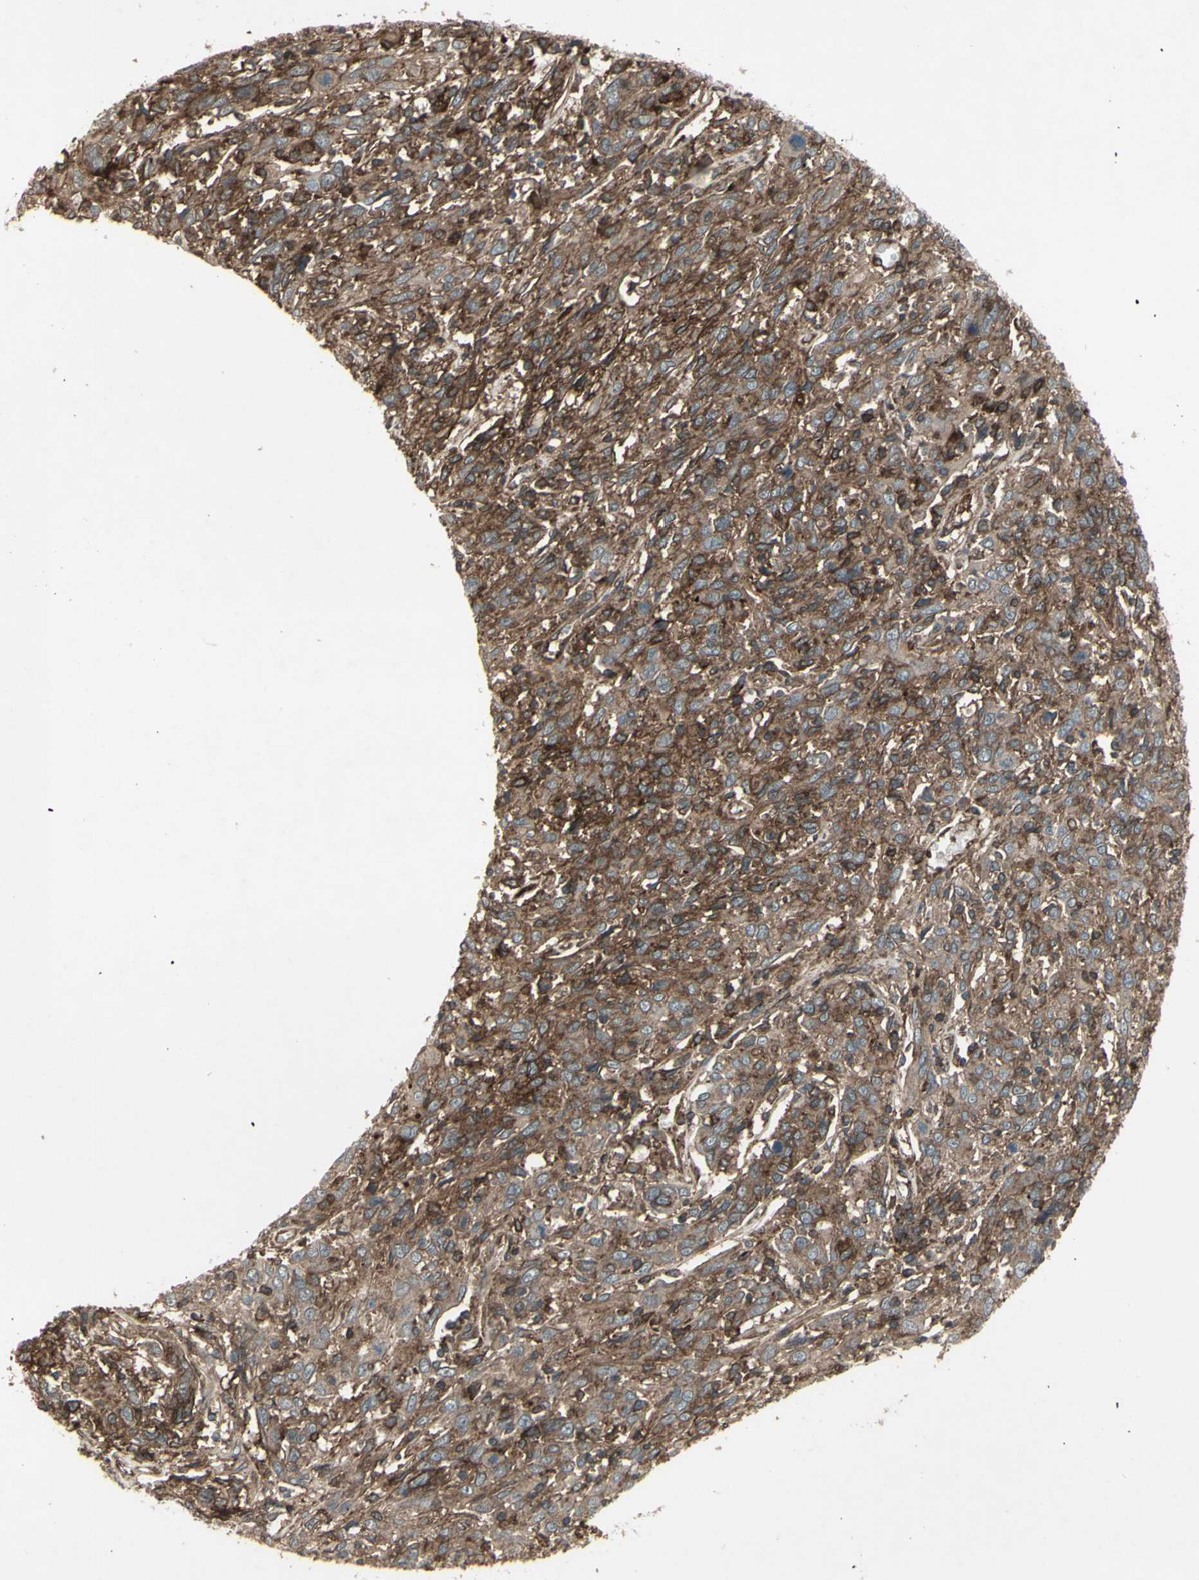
{"staining": {"intensity": "moderate", "quantity": ">75%", "location": "cytoplasmic/membranous"}, "tissue": "cervical cancer", "cell_type": "Tumor cells", "image_type": "cancer", "snomed": [{"axis": "morphology", "description": "Squamous cell carcinoma, NOS"}, {"axis": "topography", "description": "Cervix"}], "caption": "Immunohistochemical staining of human cervical cancer (squamous cell carcinoma) shows medium levels of moderate cytoplasmic/membranous protein expression in about >75% of tumor cells.", "gene": "FXYD5", "patient": {"sex": "female", "age": 46}}